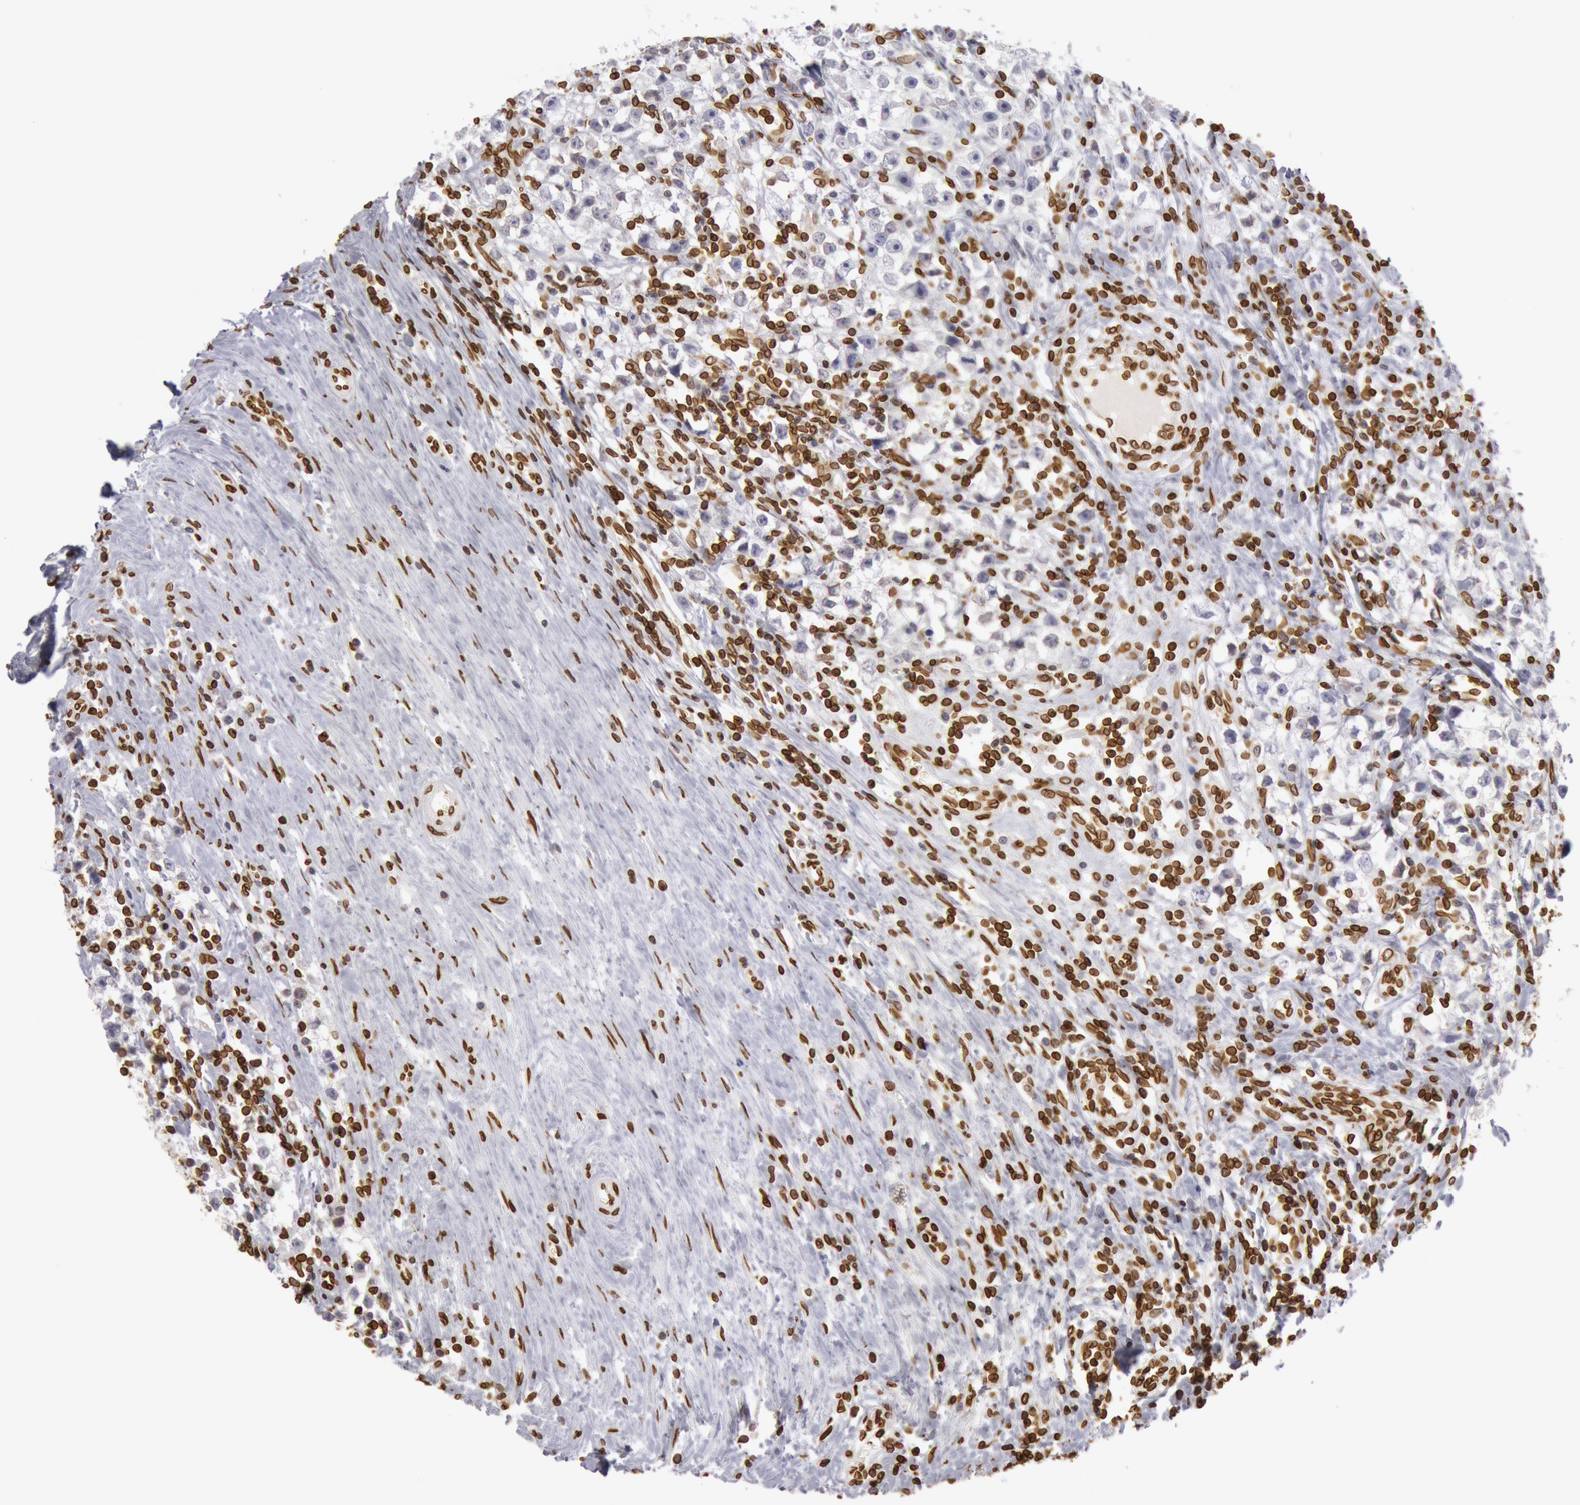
{"staining": {"intensity": "moderate", "quantity": "<25%", "location": "cytoplasmic/membranous,nuclear"}, "tissue": "testis cancer", "cell_type": "Tumor cells", "image_type": "cancer", "snomed": [{"axis": "morphology", "description": "Seminoma, NOS"}, {"axis": "topography", "description": "Testis"}], "caption": "Testis cancer was stained to show a protein in brown. There is low levels of moderate cytoplasmic/membranous and nuclear positivity in about <25% of tumor cells.", "gene": "SUN2", "patient": {"sex": "male", "age": 35}}